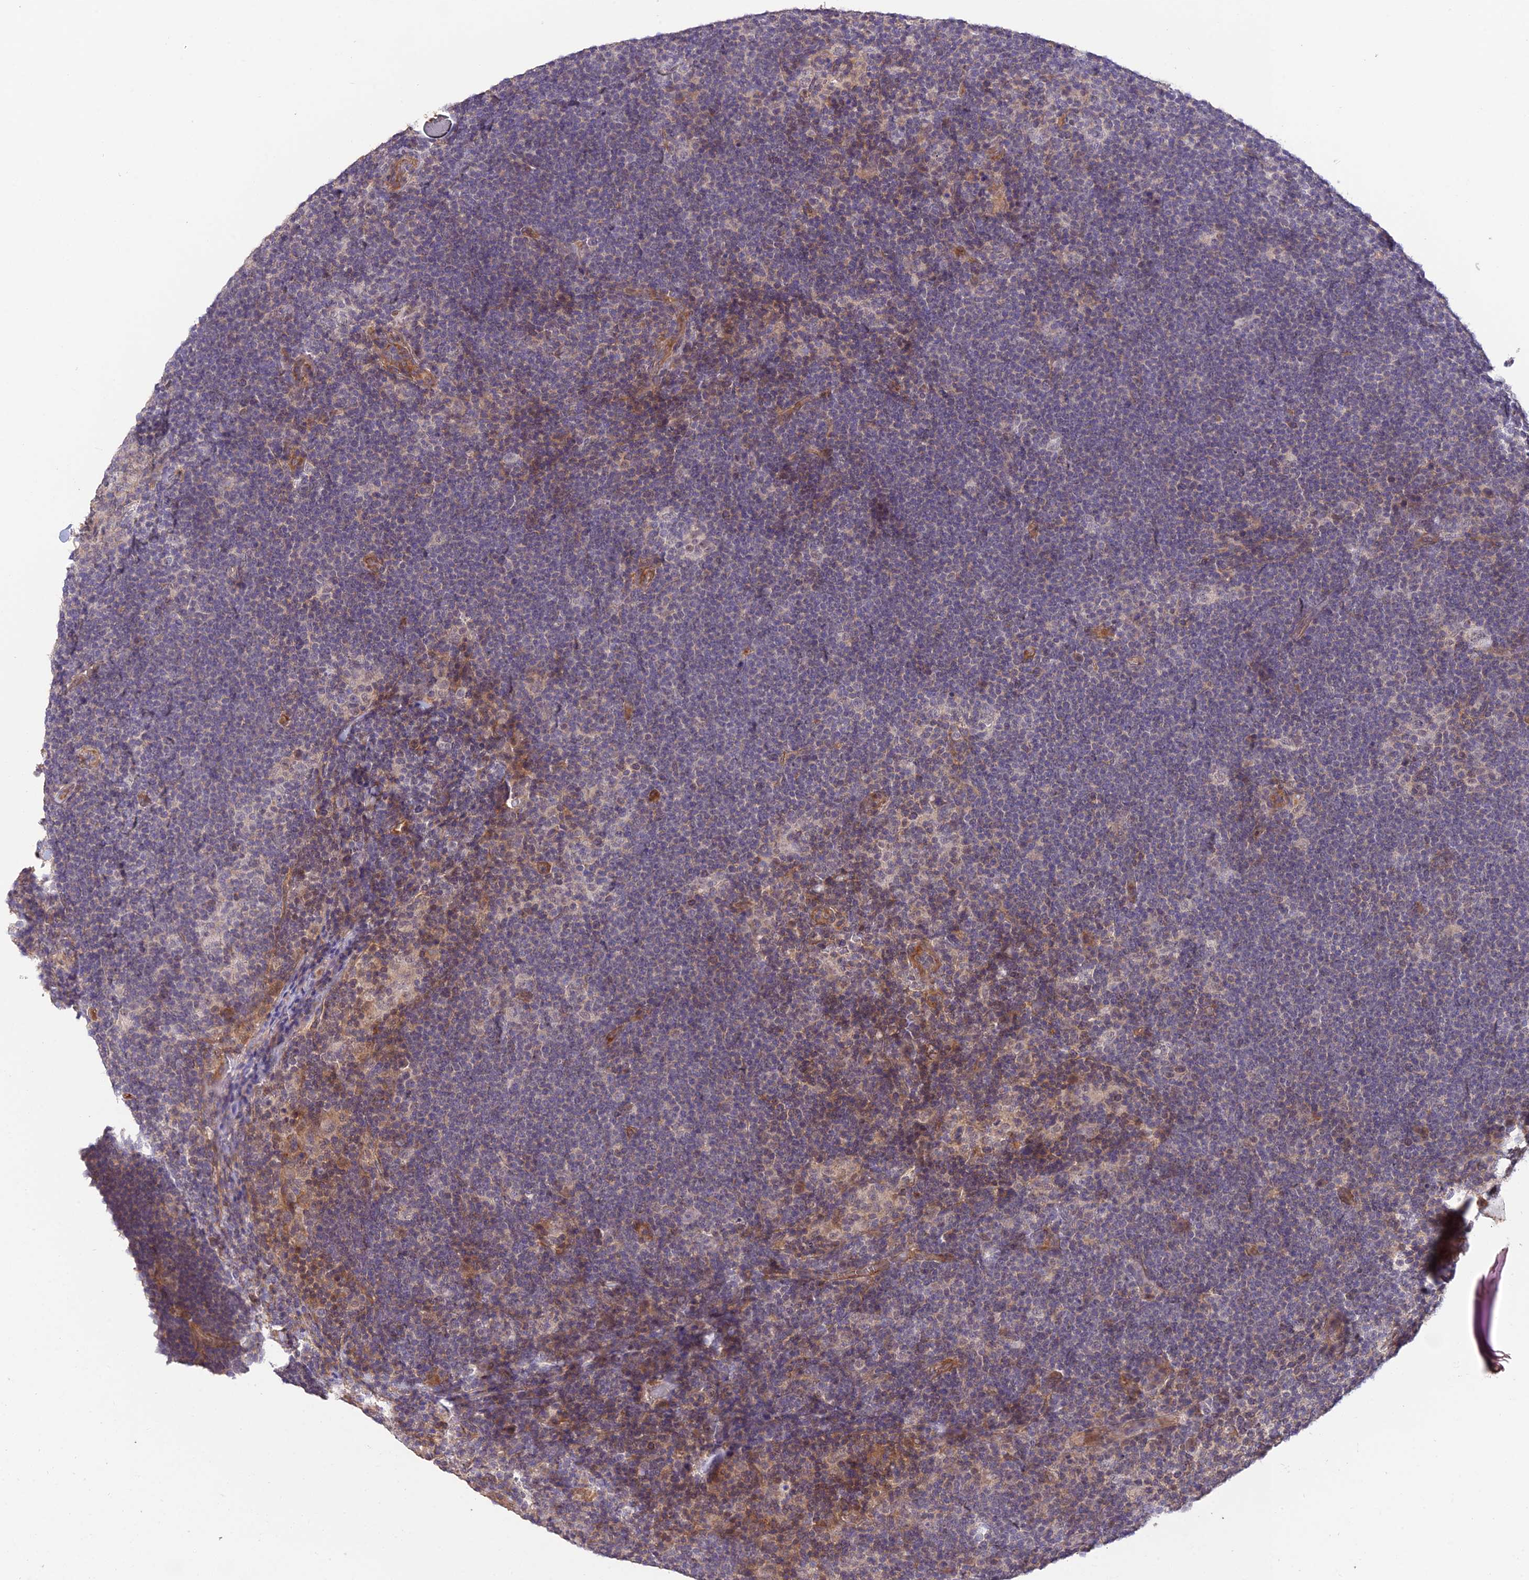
{"staining": {"intensity": "negative", "quantity": "none", "location": "none"}, "tissue": "lymphoma", "cell_type": "Tumor cells", "image_type": "cancer", "snomed": [{"axis": "morphology", "description": "Hodgkin's disease, NOS"}, {"axis": "topography", "description": "Lymph node"}], "caption": "A histopathology image of human Hodgkin's disease is negative for staining in tumor cells.", "gene": "PAGR1", "patient": {"sex": "female", "age": 57}}